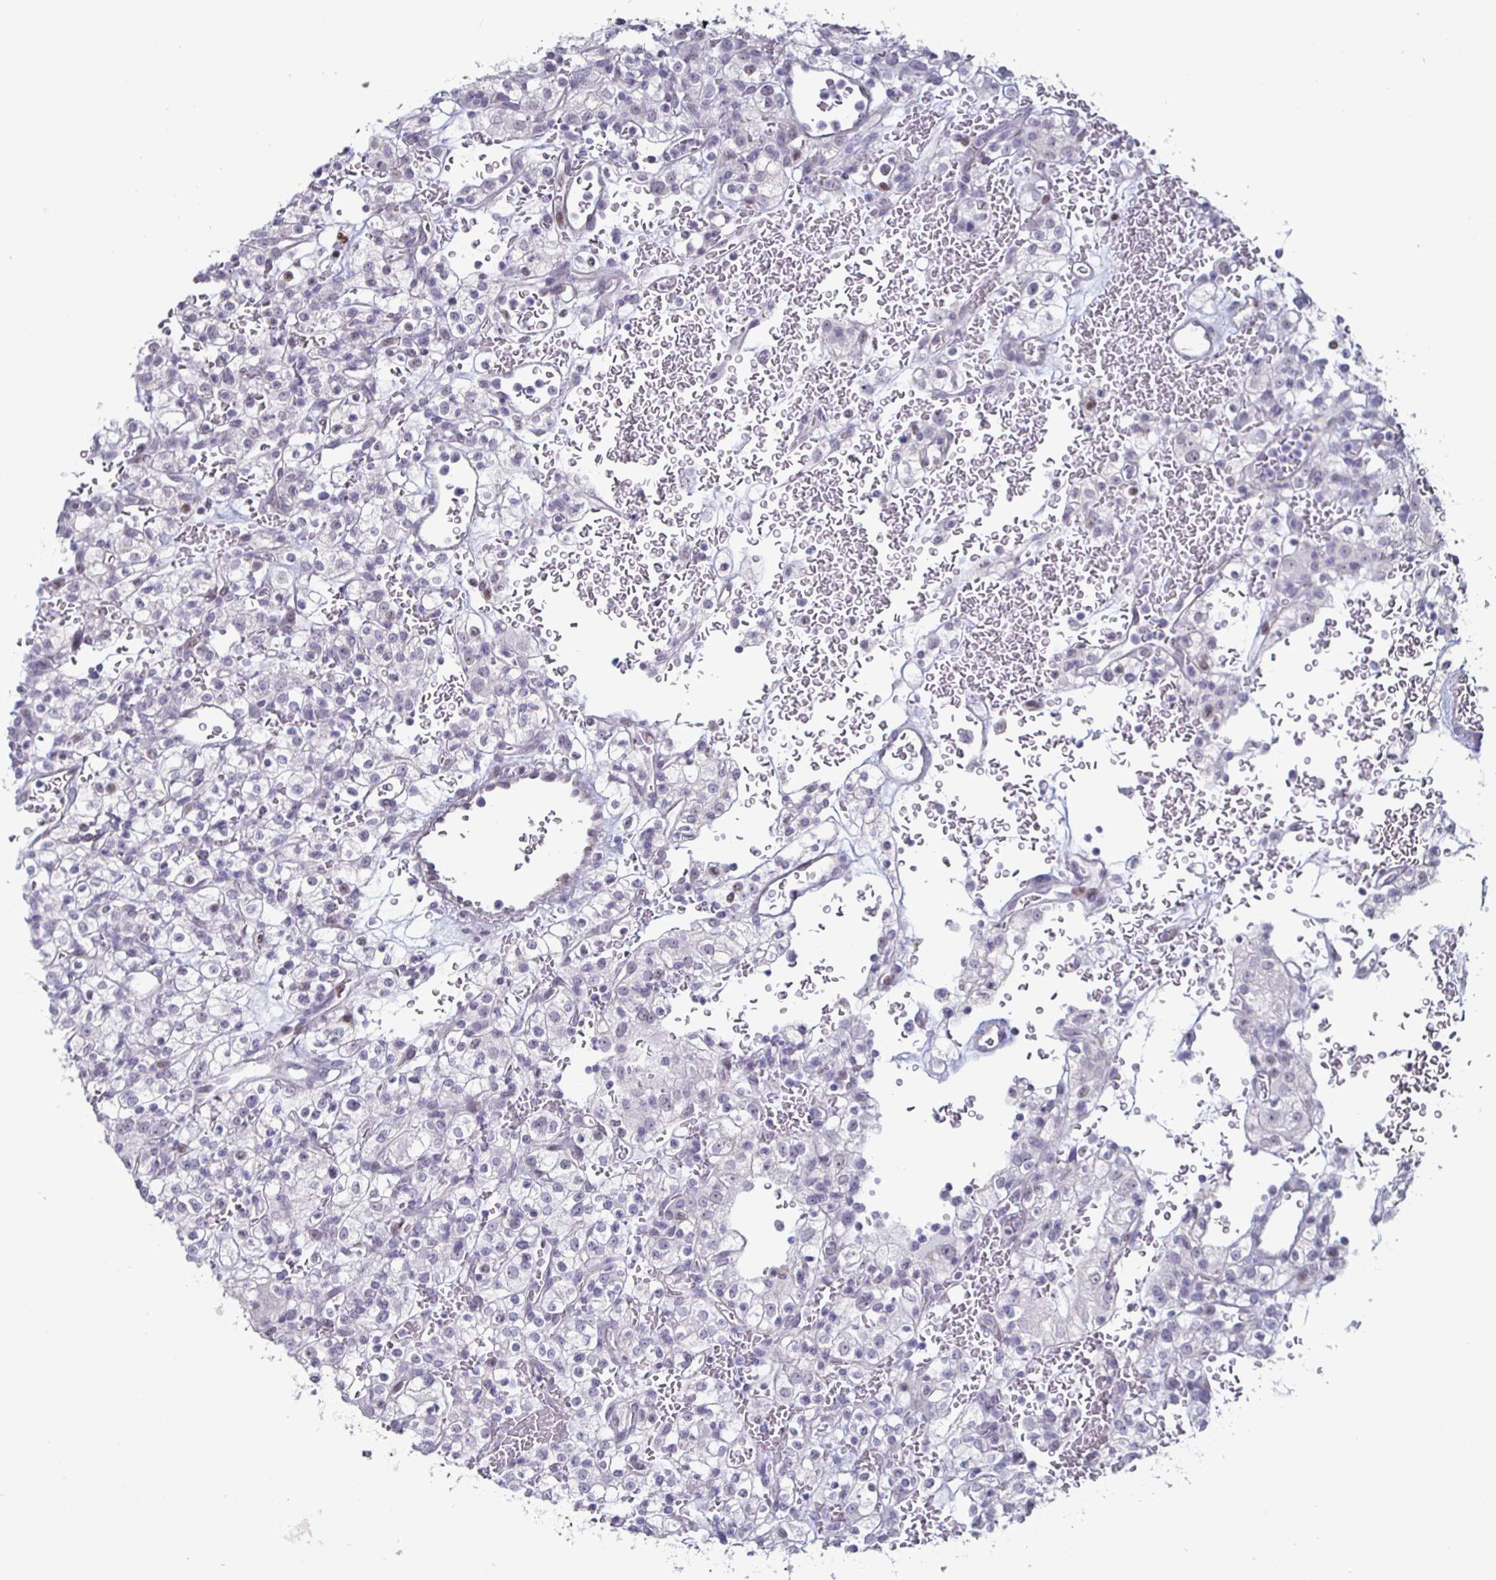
{"staining": {"intensity": "negative", "quantity": "none", "location": "none"}, "tissue": "renal cancer", "cell_type": "Tumor cells", "image_type": "cancer", "snomed": [{"axis": "morphology", "description": "Normal tissue, NOS"}, {"axis": "morphology", "description": "Adenocarcinoma, NOS"}, {"axis": "topography", "description": "Kidney"}], "caption": "Renal adenocarcinoma was stained to show a protein in brown. There is no significant staining in tumor cells.", "gene": "OOSP2", "patient": {"sex": "female", "age": 72}}